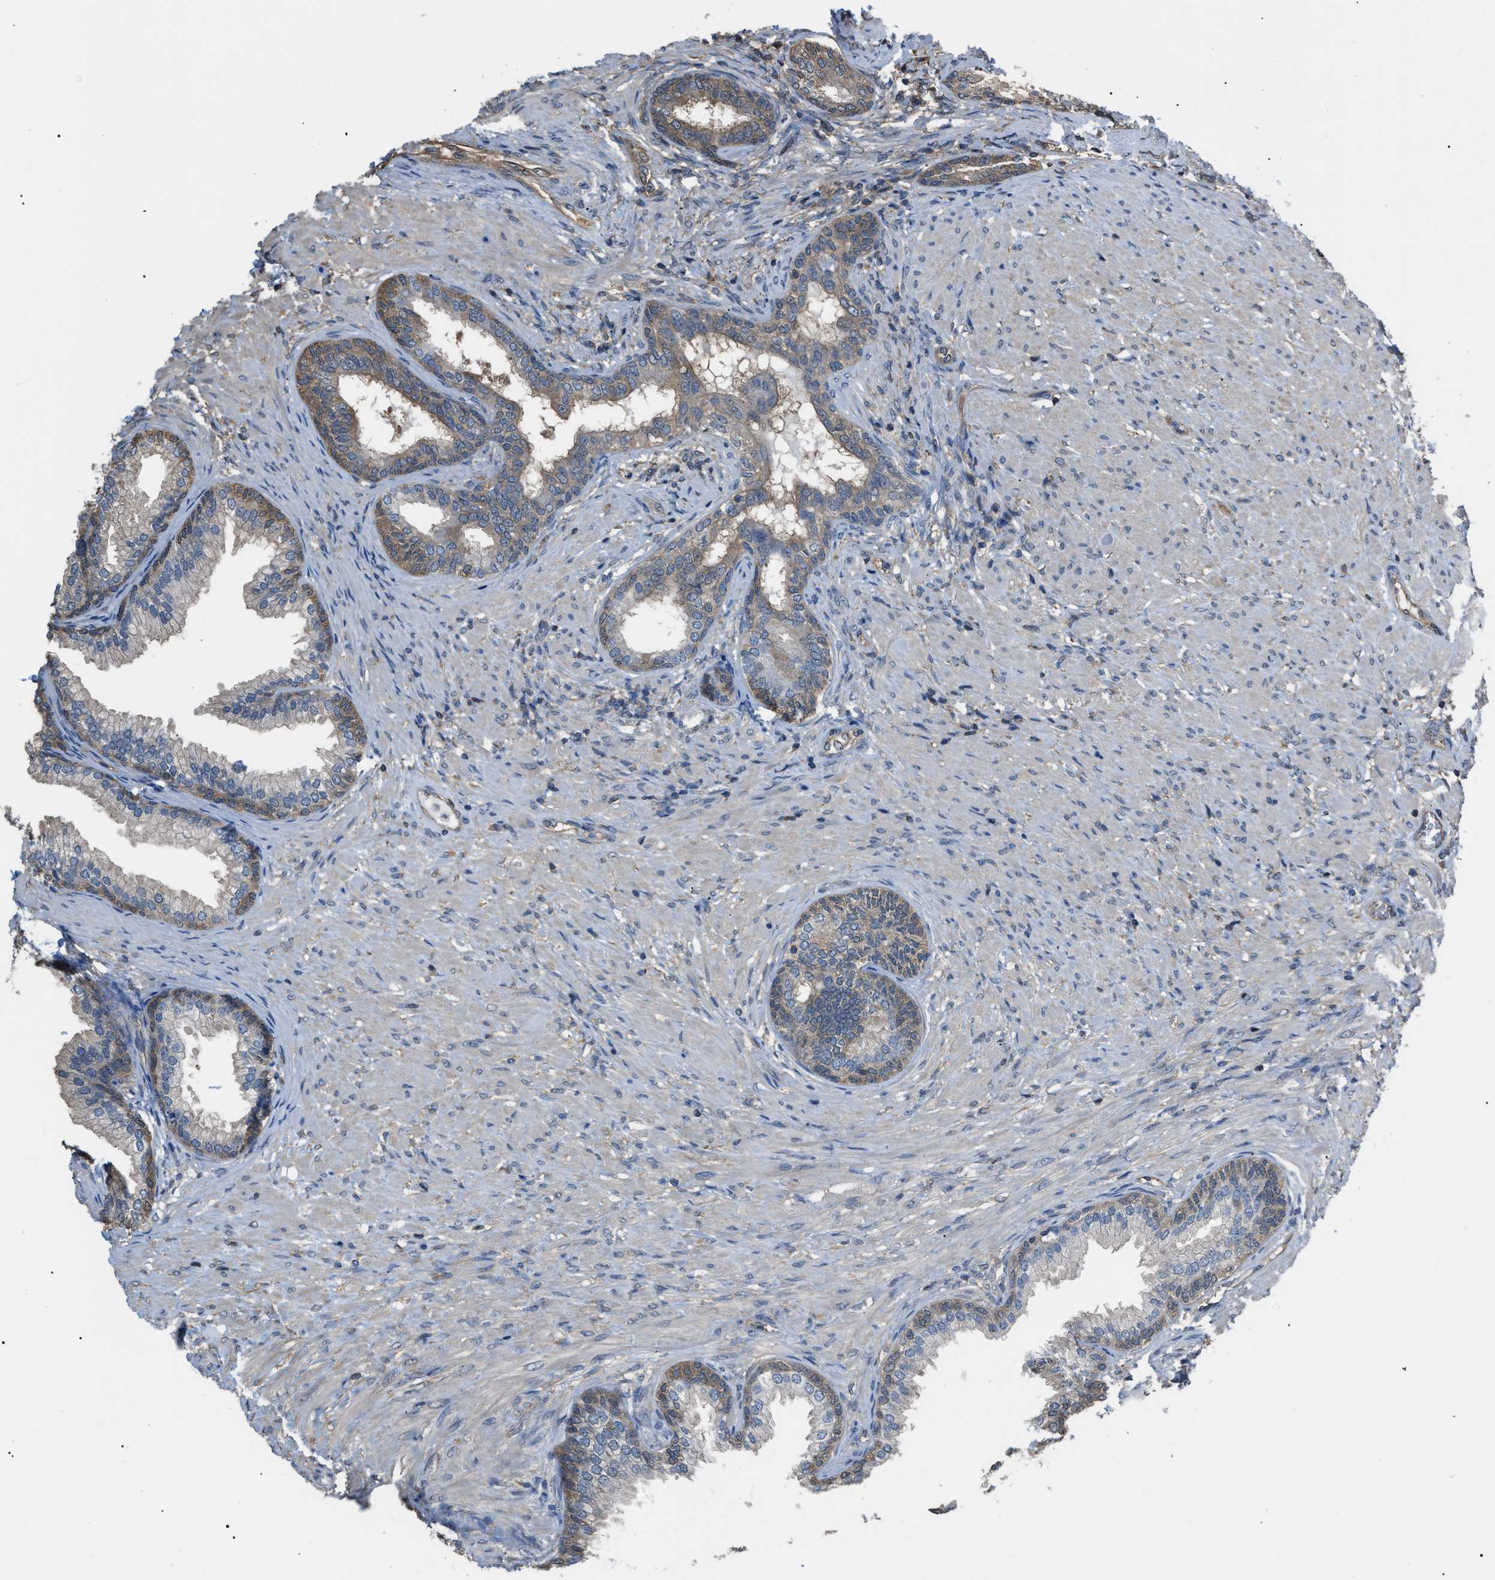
{"staining": {"intensity": "weak", "quantity": "<25%", "location": "cytoplasmic/membranous"}, "tissue": "prostate", "cell_type": "Glandular cells", "image_type": "normal", "snomed": [{"axis": "morphology", "description": "Normal tissue, NOS"}, {"axis": "topography", "description": "Prostate"}], "caption": "Immunohistochemistry (IHC) of normal human prostate shows no expression in glandular cells. (Stains: DAB IHC with hematoxylin counter stain, Microscopy: brightfield microscopy at high magnification).", "gene": "PDCD5", "patient": {"sex": "male", "age": 76}}